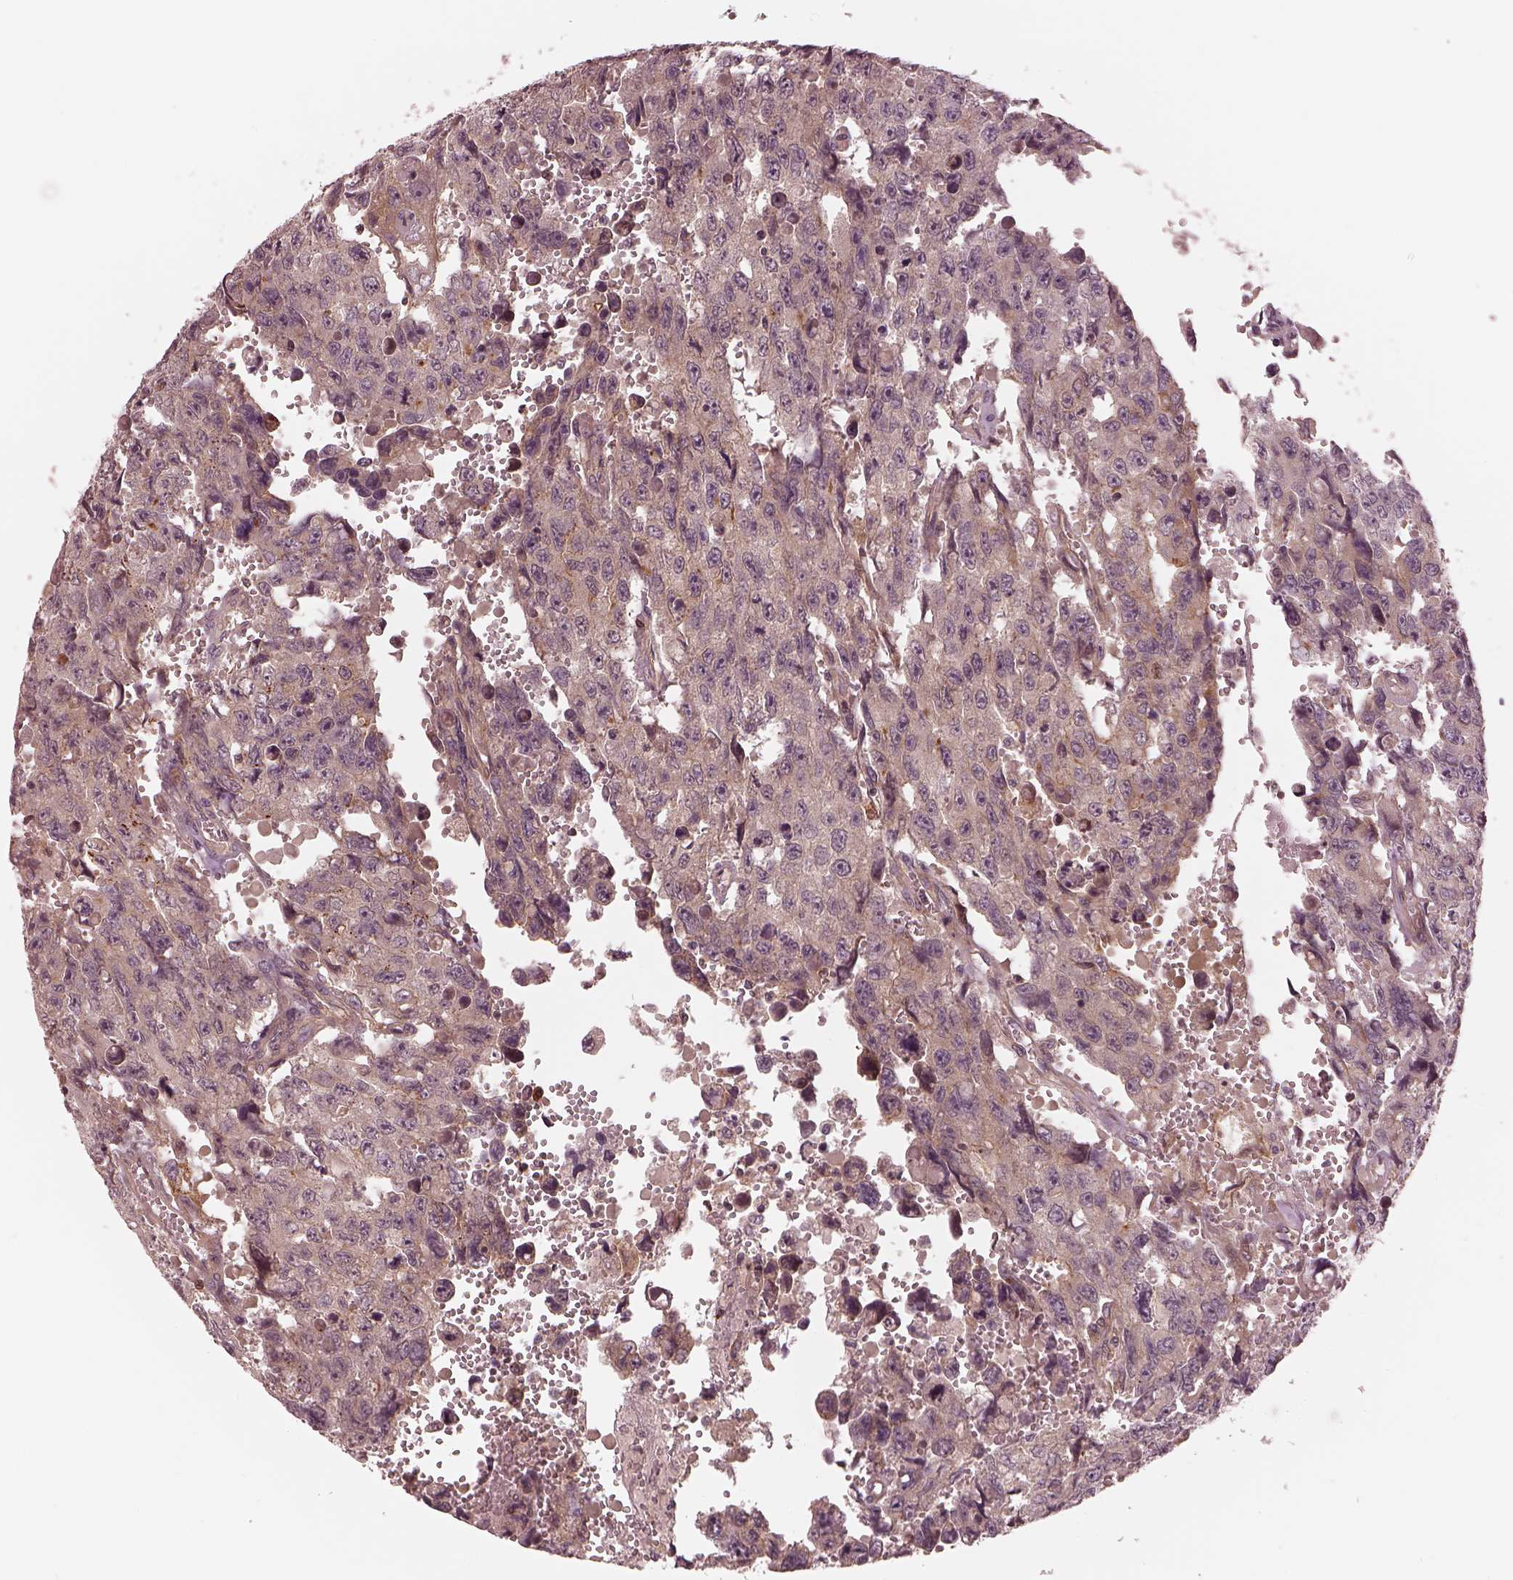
{"staining": {"intensity": "weak", "quantity": "<25%", "location": "cytoplasmic/membranous"}, "tissue": "testis cancer", "cell_type": "Tumor cells", "image_type": "cancer", "snomed": [{"axis": "morphology", "description": "Seminoma, NOS"}, {"axis": "topography", "description": "Testis"}], "caption": "Seminoma (testis) was stained to show a protein in brown. There is no significant staining in tumor cells.", "gene": "FAM107B", "patient": {"sex": "male", "age": 26}}